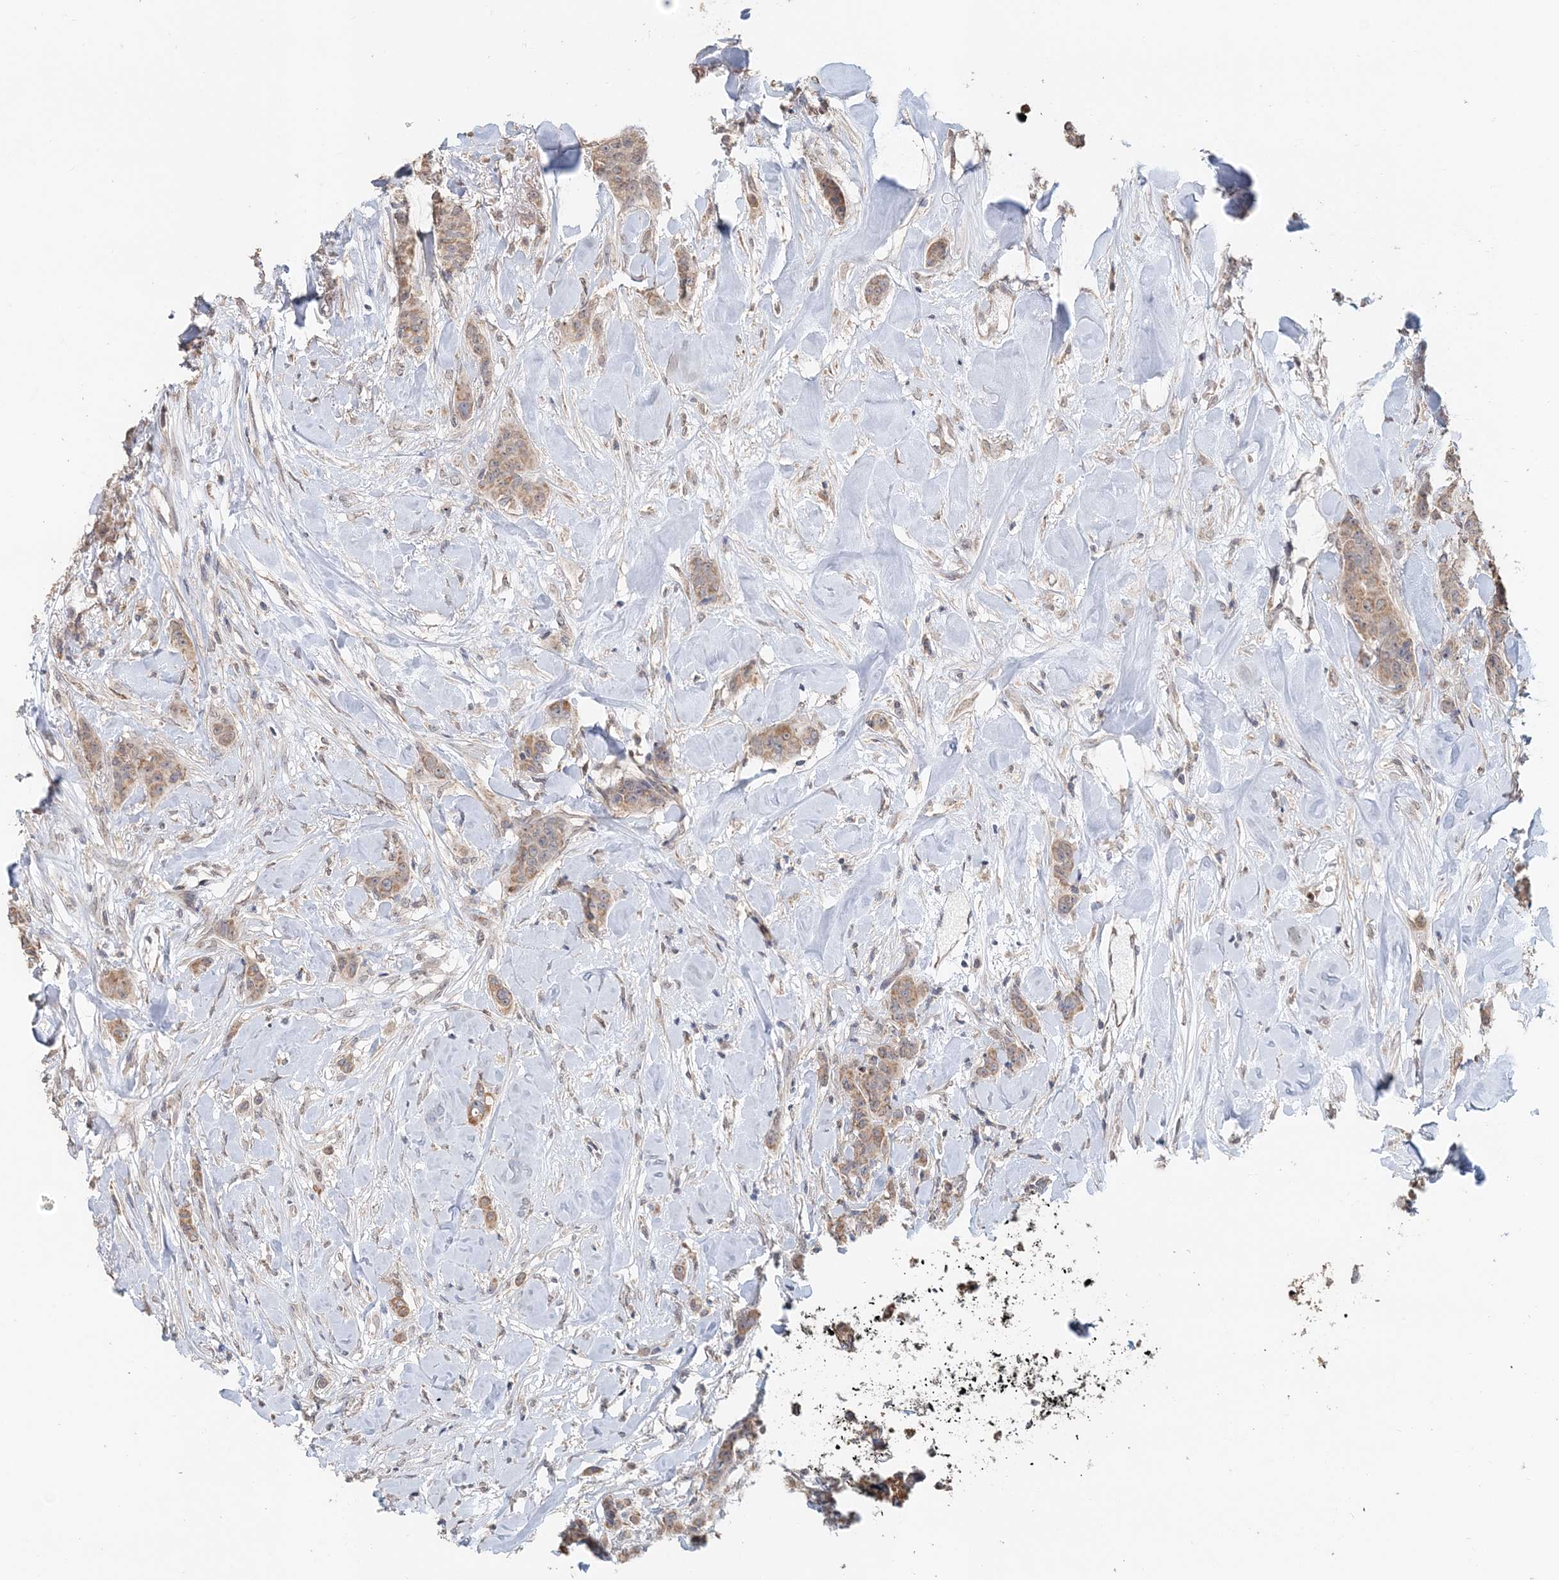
{"staining": {"intensity": "moderate", "quantity": ">75%", "location": "cytoplasmic/membranous"}, "tissue": "breast cancer", "cell_type": "Tumor cells", "image_type": "cancer", "snomed": [{"axis": "morphology", "description": "Duct carcinoma"}, {"axis": "topography", "description": "Breast"}], "caption": "Infiltrating ductal carcinoma (breast) was stained to show a protein in brown. There is medium levels of moderate cytoplasmic/membranous staining in about >75% of tumor cells. Using DAB (brown) and hematoxylin (blue) stains, captured at high magnification using brightfield microscopy.", "gene": "FBXO38", "patient": {"sex": "female", "age": 40}}